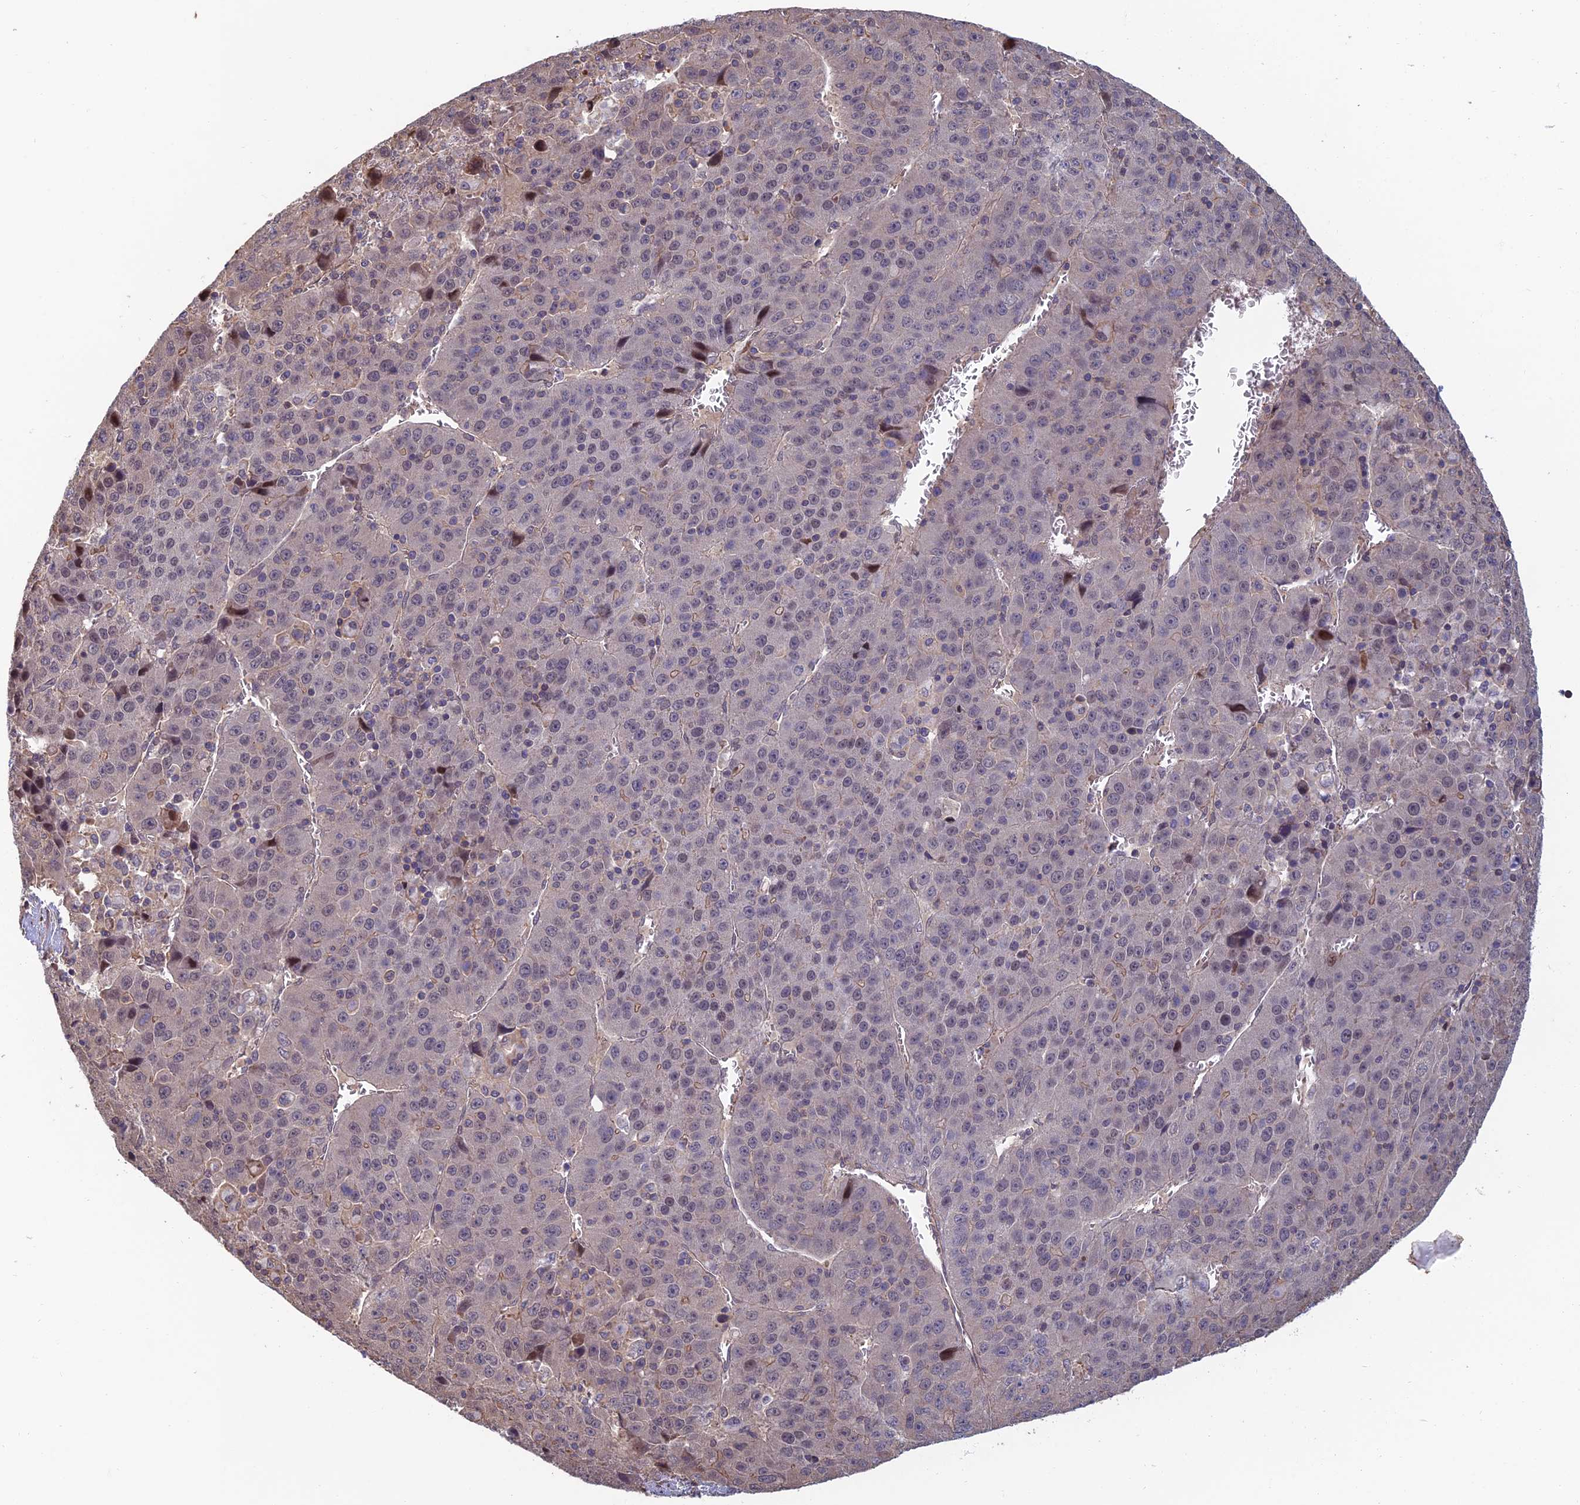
{"staining": {"intensity": "moderate", "quantity": "<25%", "location": "nuclear"}, "tissue": "liver cancer", "cell_type": "Tumor cells", "image_type": "cancer", "snomed": [{"axis": "morphology", "description": "Carcinoma, Hepatocellular, NOS"}, {"axis": "topography", "description": "Liver"}], "caption": "IHC of human hepatocellular carcinoma (liver) displays low levels of moderate nuclear expression in about <25% of tumor cells.", "gene": "CCDC183", "patient": {"sex": "female", "age": 53}}